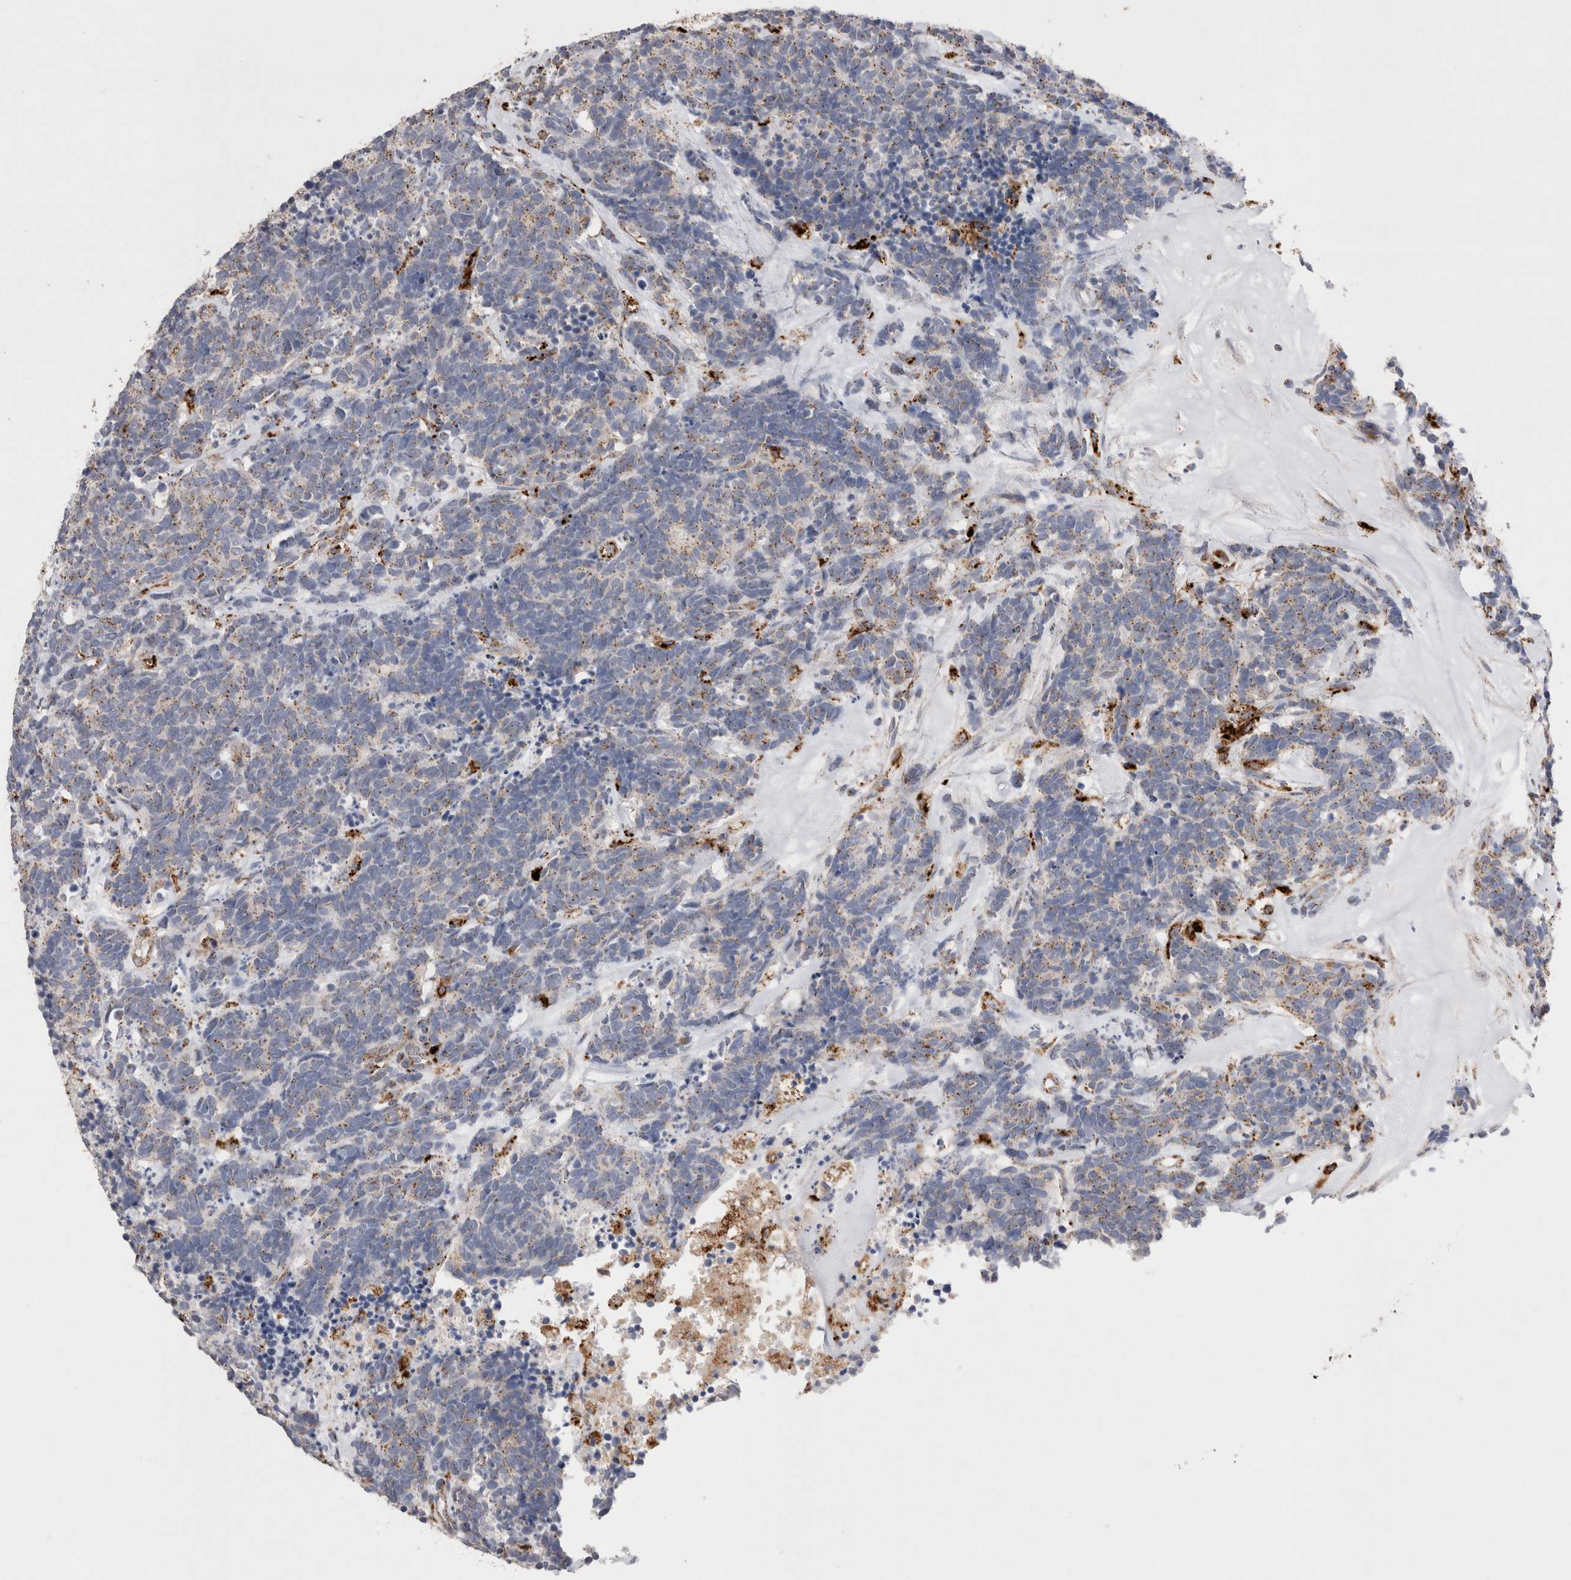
{"staining": {"intensity": "weak", "quantity": "25%-75%", "location": "cytoplasmic/membranous"}, "tissue": "carcinoid", "cell_type": "Tumor cells", "image_type": "cancer", "snomed": [{"axis": "morphology", "description": "Carcinoma, NOS"}, {"axis": "morphology", "description": "Carcinoid, malignant, NOS"}, {"axis": "topography", "description": "Urinary bladder"}], "caption": "A micrograph of human carcinoid stained for a protein reveals weak cytoplasmic/membranous brown staining in tumor cells. (Stains: DAB (3,3'-diaminobenzidine) in brown, nuclei in blue, Microscopy: brightfield microscopy at high magnification).", "gene": "CTSA", "patient": {"sex": "male", "age": 57}}